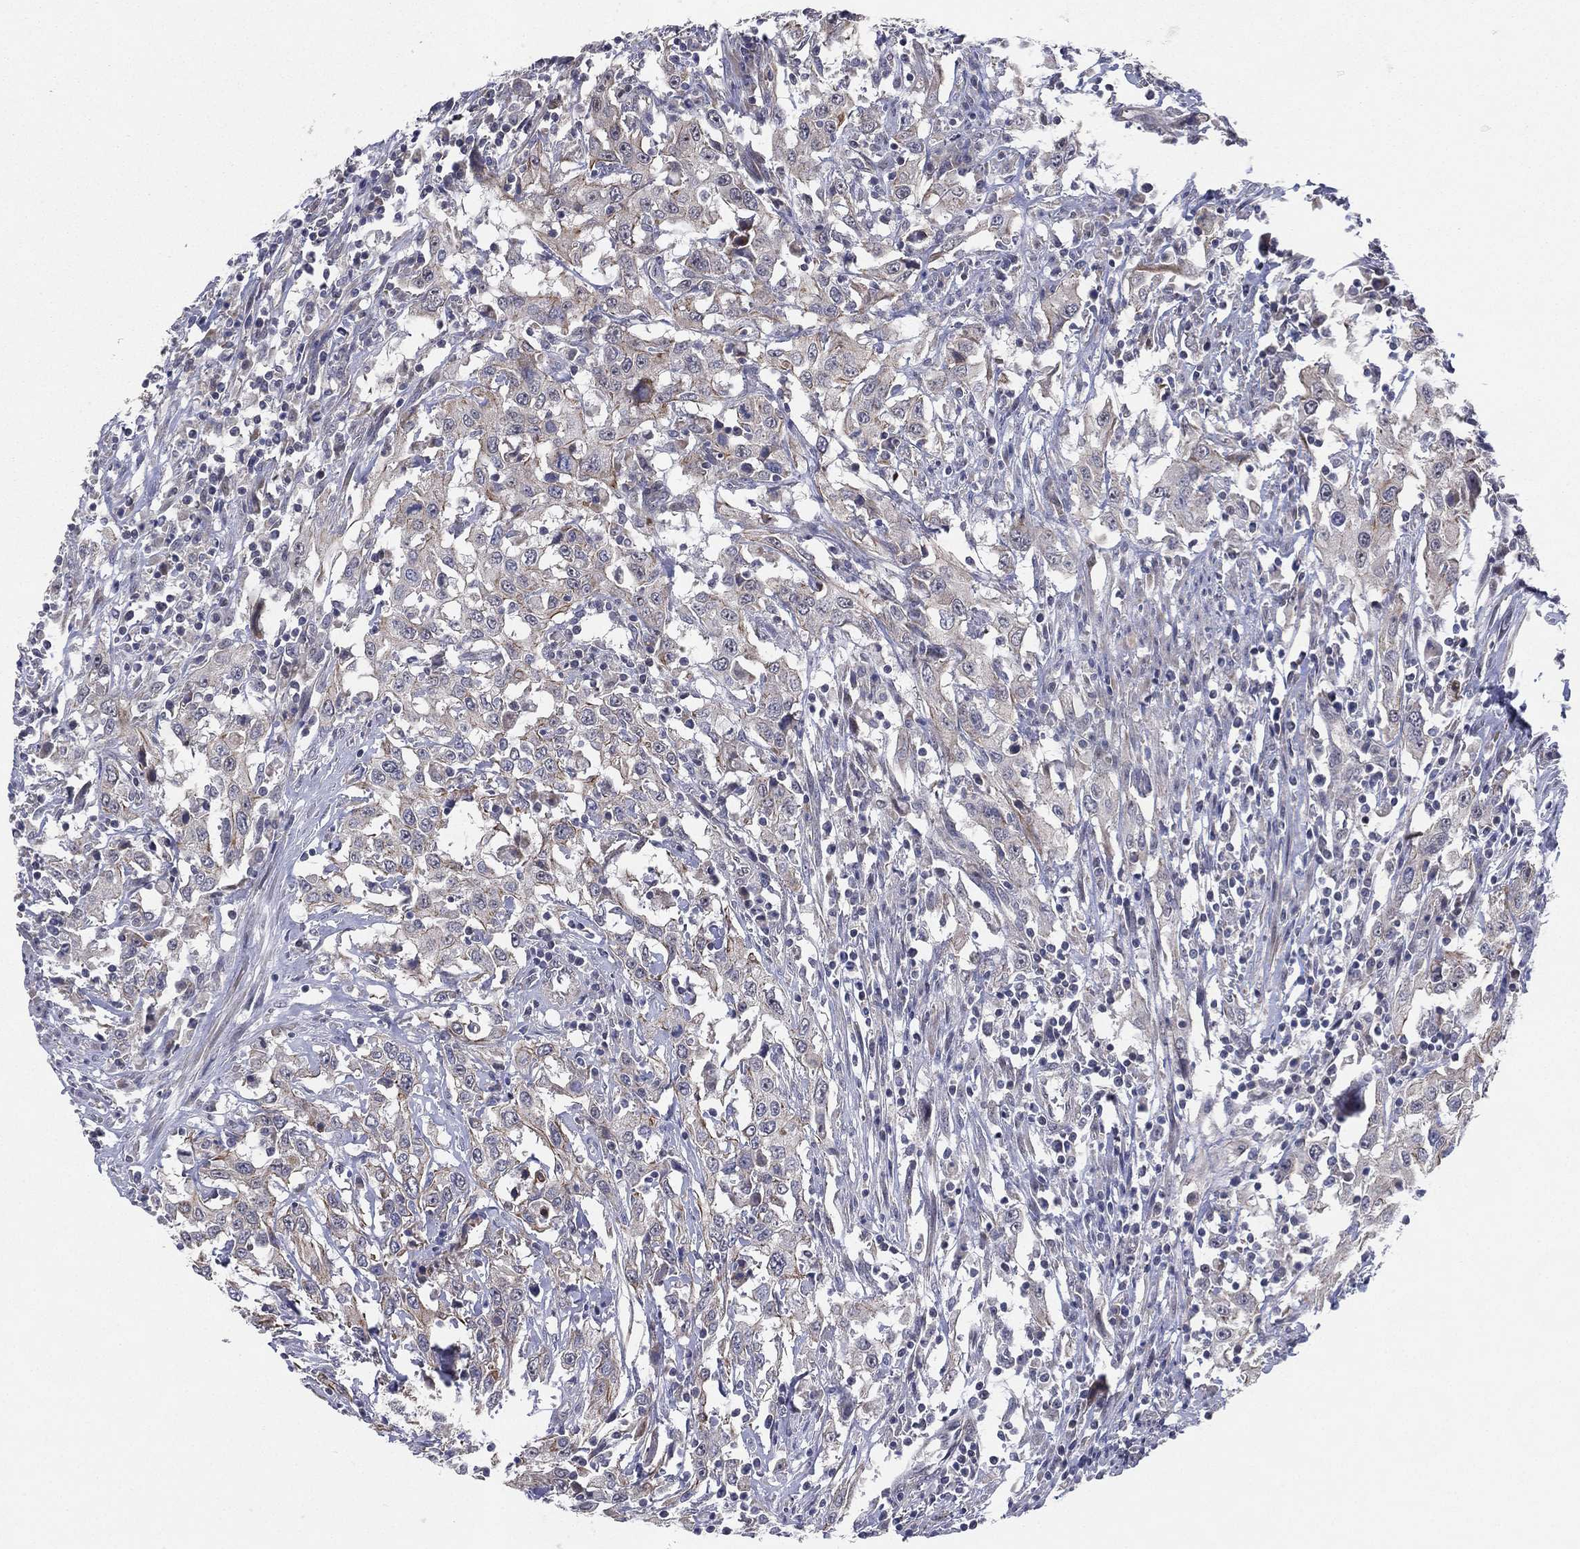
{"staining": {"intensity": "negative", "quantity": "none", "location": "none"}, "tissue": "urothelial cancer", "cell_type": "Tumor cells", "image_type": "cancer", "snomed": [{"axis": "morphology", "description": "Urothelial carcinoma, High grade"}, {"axis": "topography", "description": "Urinary bladder"}], "caption": "Immunohistochemistry (IHC) histopathology image of urothelial cancer stained for a protein (brown), which demonstrates no expression in tumor cells.", "gene": "KAT14", "patient": {"sex": "male", "age": 61}}